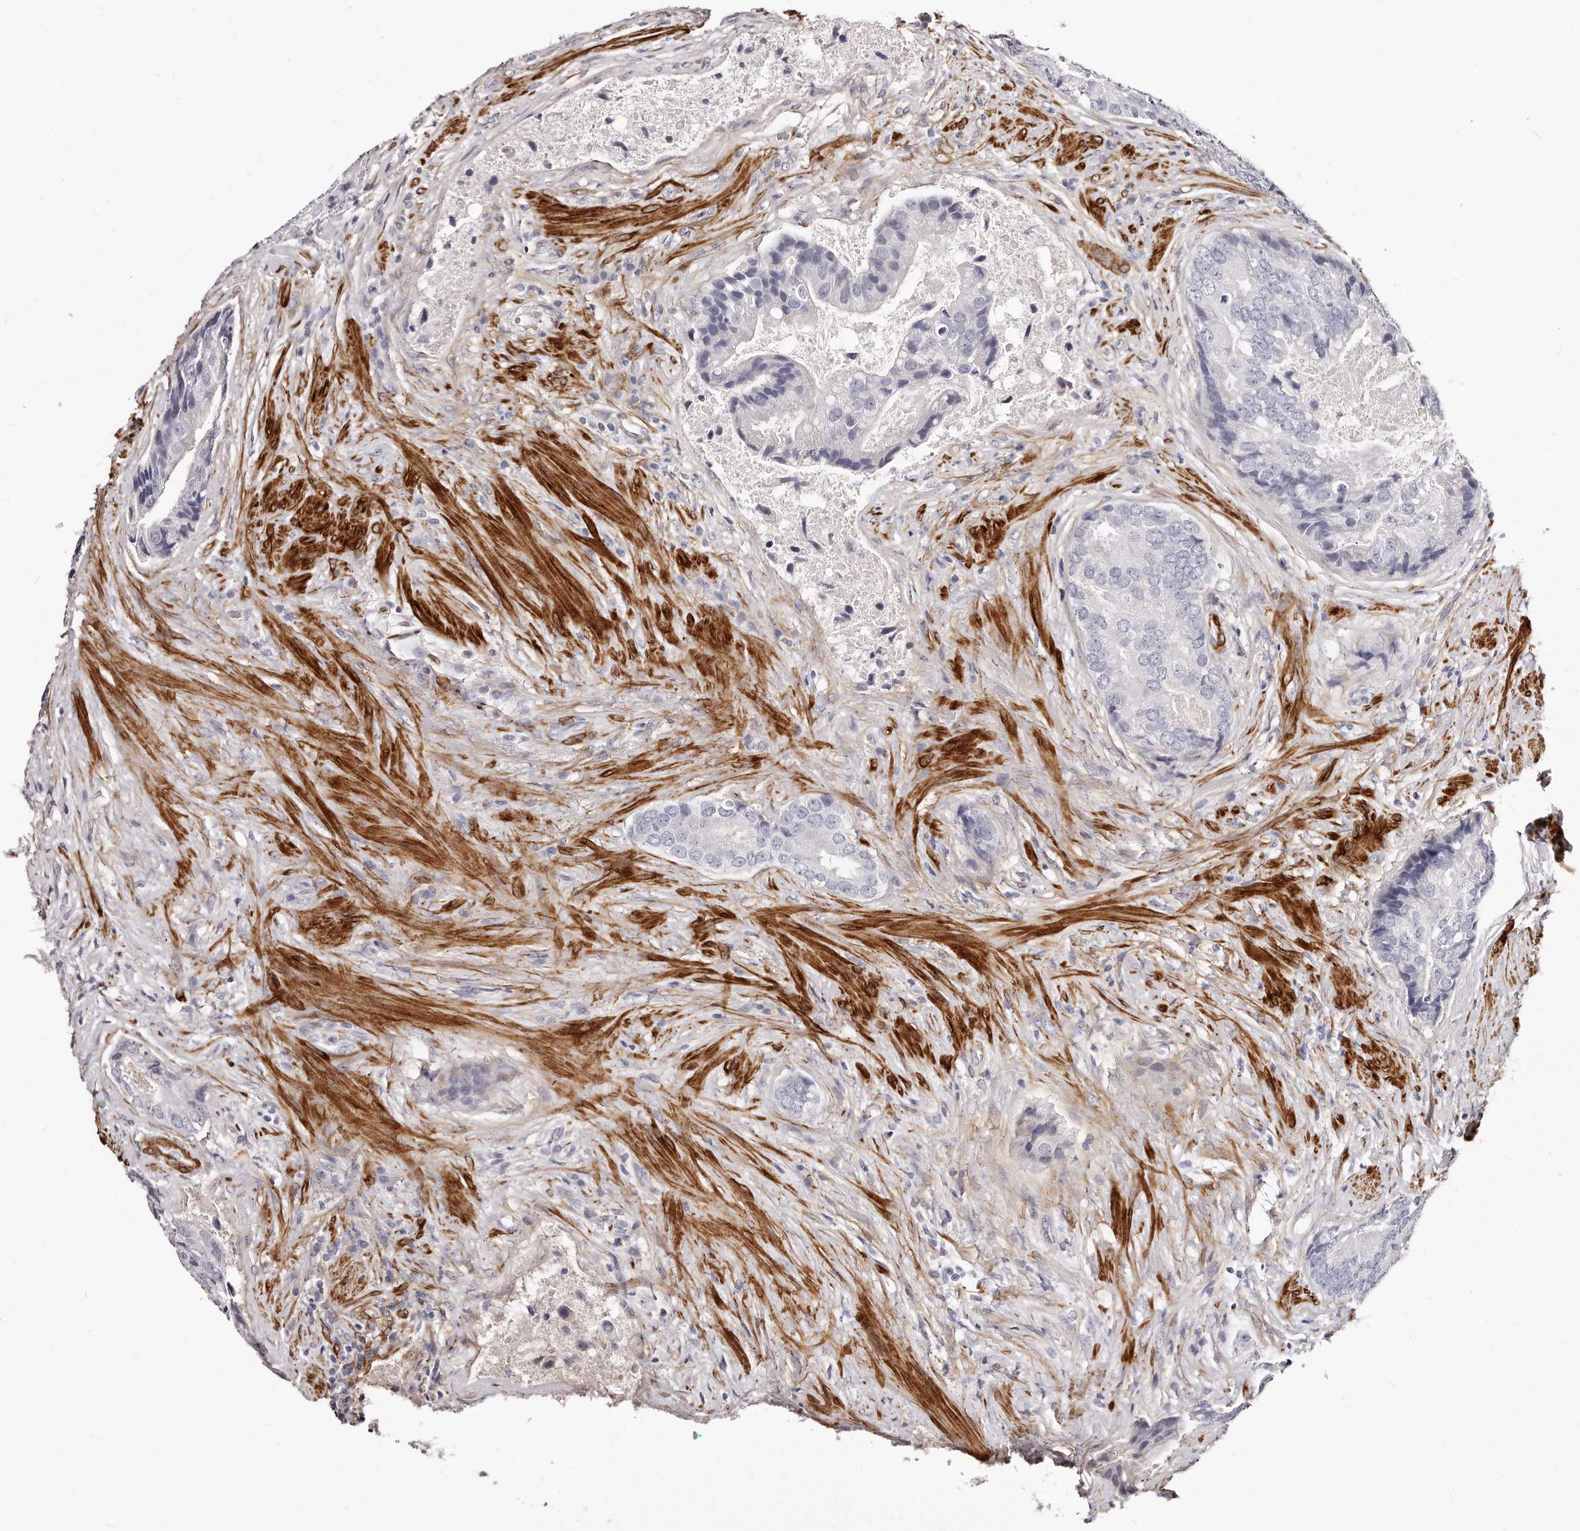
{"staining": {"intensity": "negative", "quantity": "none", "location": "none"}, "tissue": "prostate cancer", "cell_type": "Tumor cells", "image_type": "cancer", "snomed": [{"axis": "morphology", "description": "Adenocarcinoma, High grade"}, {"axis": "topography", "description": "Prostate"}], "caption": "There is no significant positivity in tumor cells of high-grade adenocarcinoma (prostate).", "gene": "LMOD1", "patient": {"sex": "male", "age": 70}}